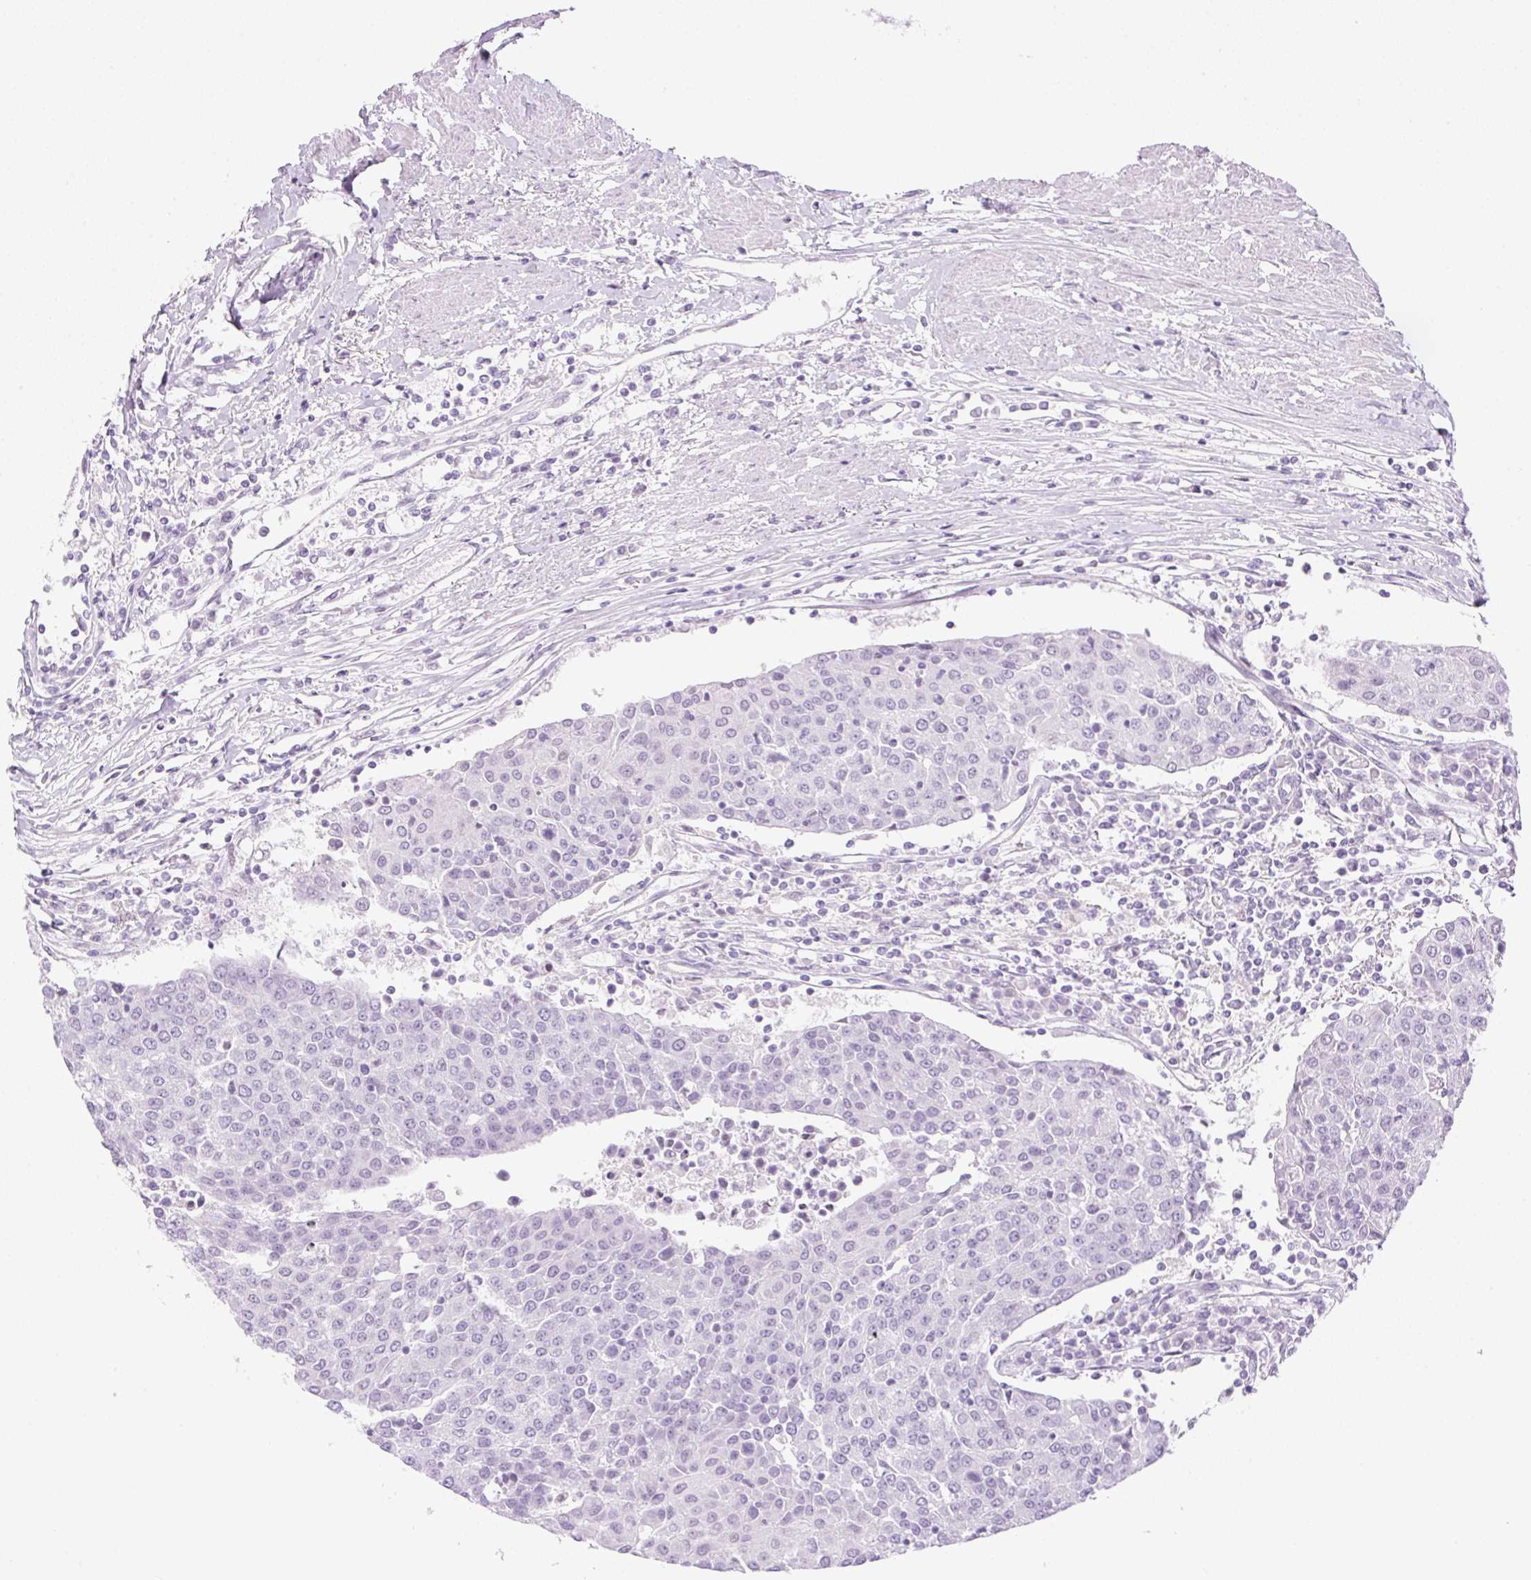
{"staining": {"intensity": "negative", "quantity": "none", "location": "none"}, "tissue": "urothelial cancer", "cell_type": "Tumor cells", "image_type": "cancer", "snomed": [{"axis": "morphology", "description": "Urothelial carcinoma, High grade"}, {"axis": "topography", "description": "Urinary bladder"}], "caption": "IHC image of human urothelial carcinoma (high-grade) stained for a protein (brown), which demonstrates no staining in tumor cells.", "gene": "SP140L", "patient": {"sex": "female", "age": 85}}